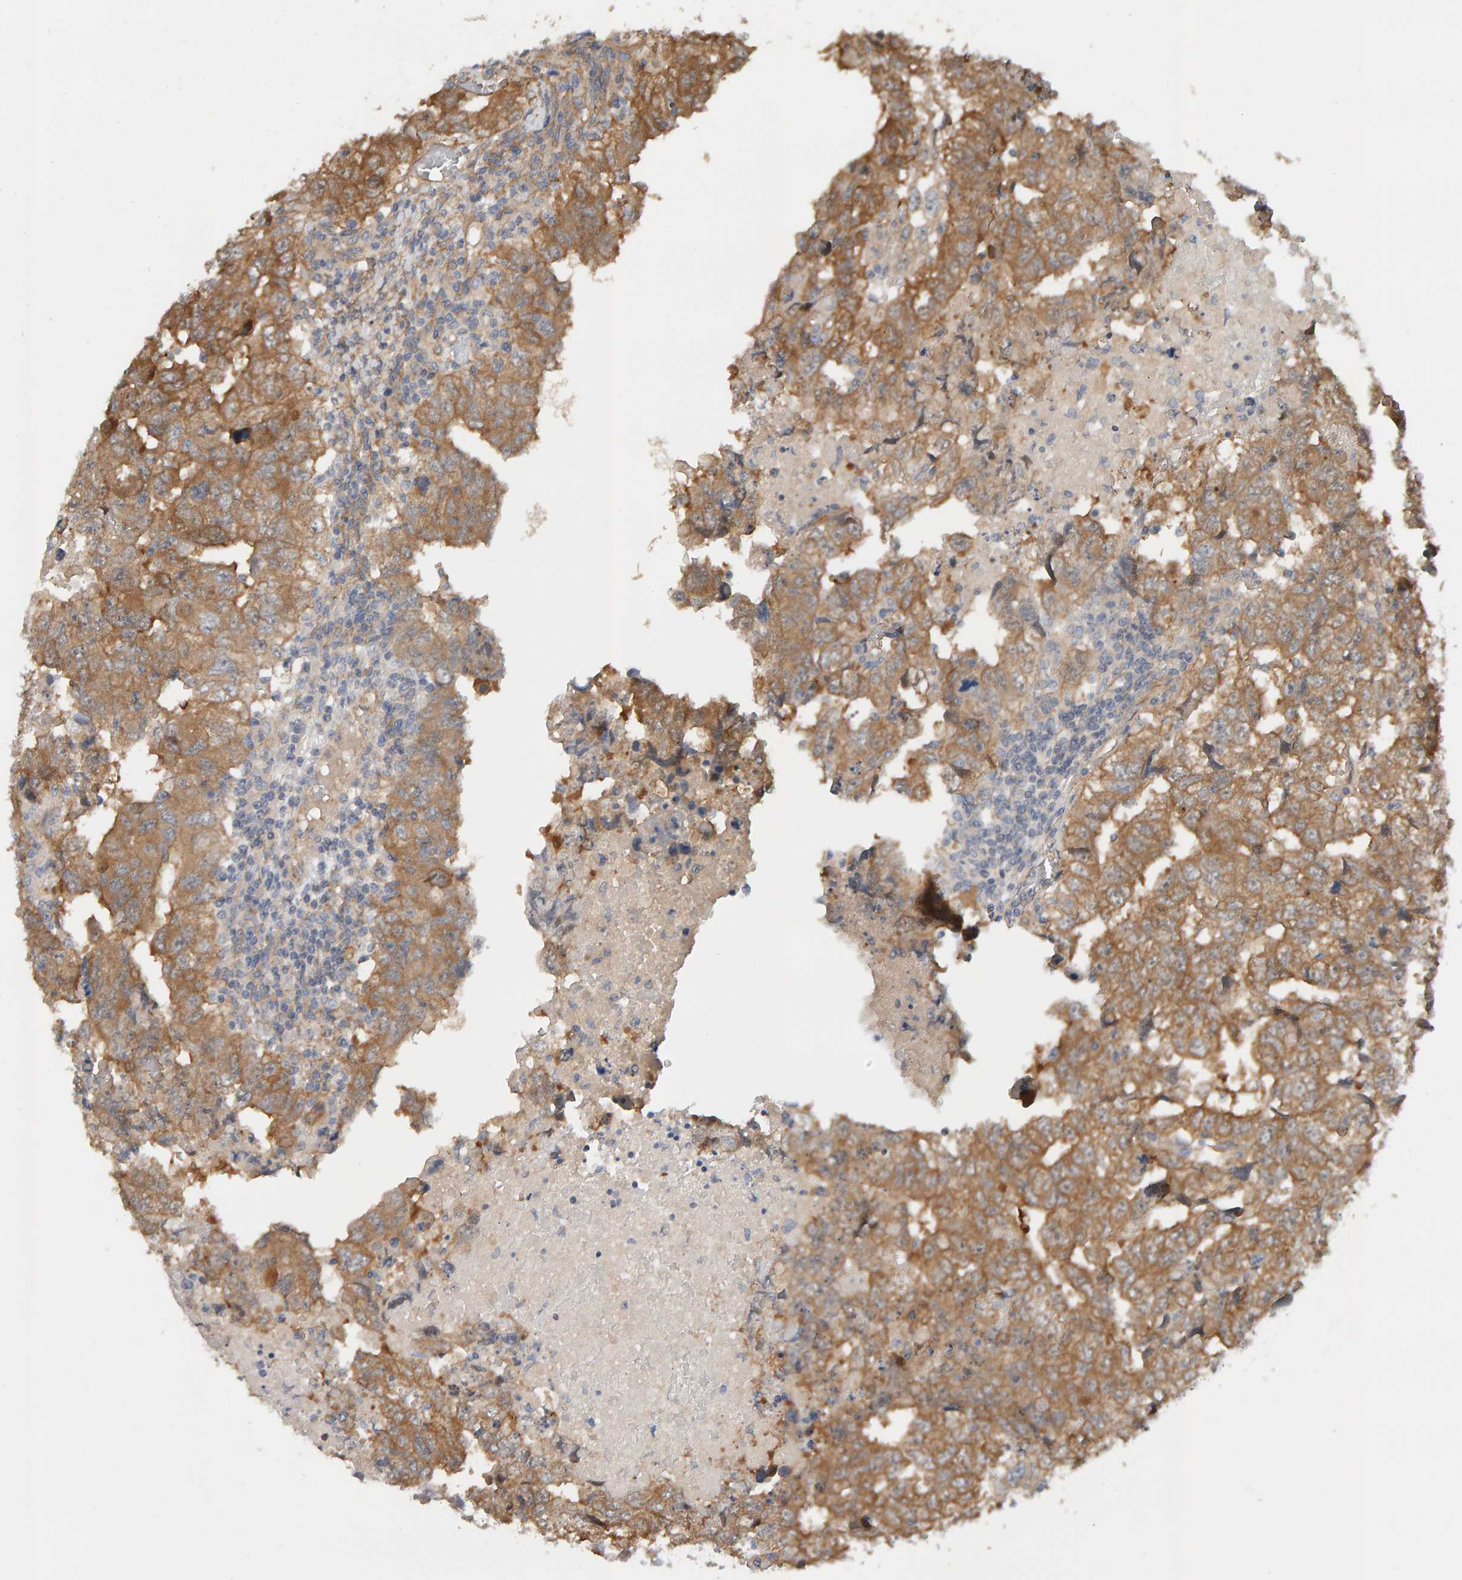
{"staining": {"intensity": "moderate", "quantity": ">75%", "location": "cytoplasmic/membranous"}, "tissue": "testis cancer", "cell_type": "Tumor cells", "image_type": "cancer", "snomed": [{"axis": "morphology", "description": "Carcinoma, Embryonal, NOS"}, {"axis": "topography", "description": "Testis"}], "caption": "IHC photomicrograph of testis cancer (embryonal carcinoma) stained for a protein (brown), which displays medium levels of moderate cytoplasmic/membranous staining in about >75% of tumor cells.", "gene": "PPP1R16A", "patient": {"sex": "male", "age": 36}}